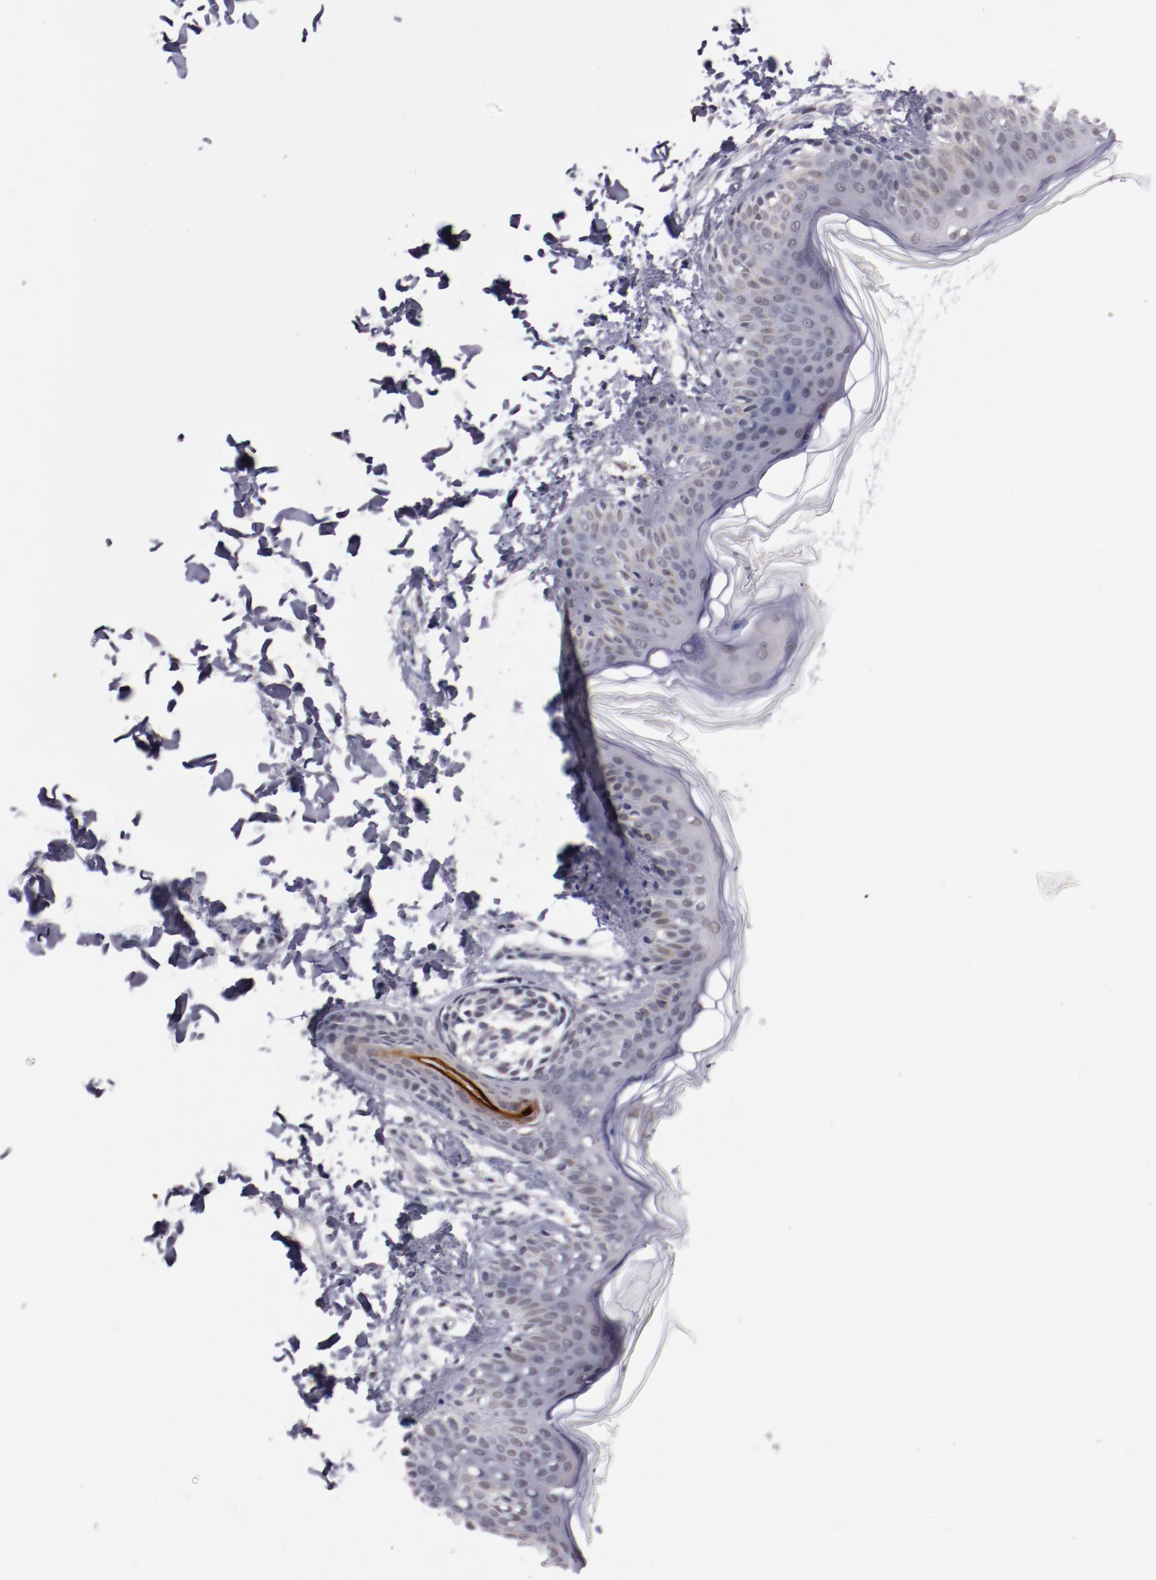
{"staining": {"intensity": "negative", "quantity": "none", "location": "none"}, "tissue": "skin", "cell_type": "Fibroblasts", "image_type": "normal", "snomed": [{"axis": "morphology", "description": "Normal tissue, NOS"}, {"axis": "topography", "description": "Skin"}], "caption": "An immunohistochemistry image of unremarkable skin is shown. There is no staining in fibroblasts of skin. The staining was performed using DAB (3,3'-diaminobenzidine) to visualize the protein expression in brown, while the nuclei were stained in blue with hematoxylin (Magnification: 20x).", "gene": "SYP", "patient": {"sex": "female", "age": 4}}